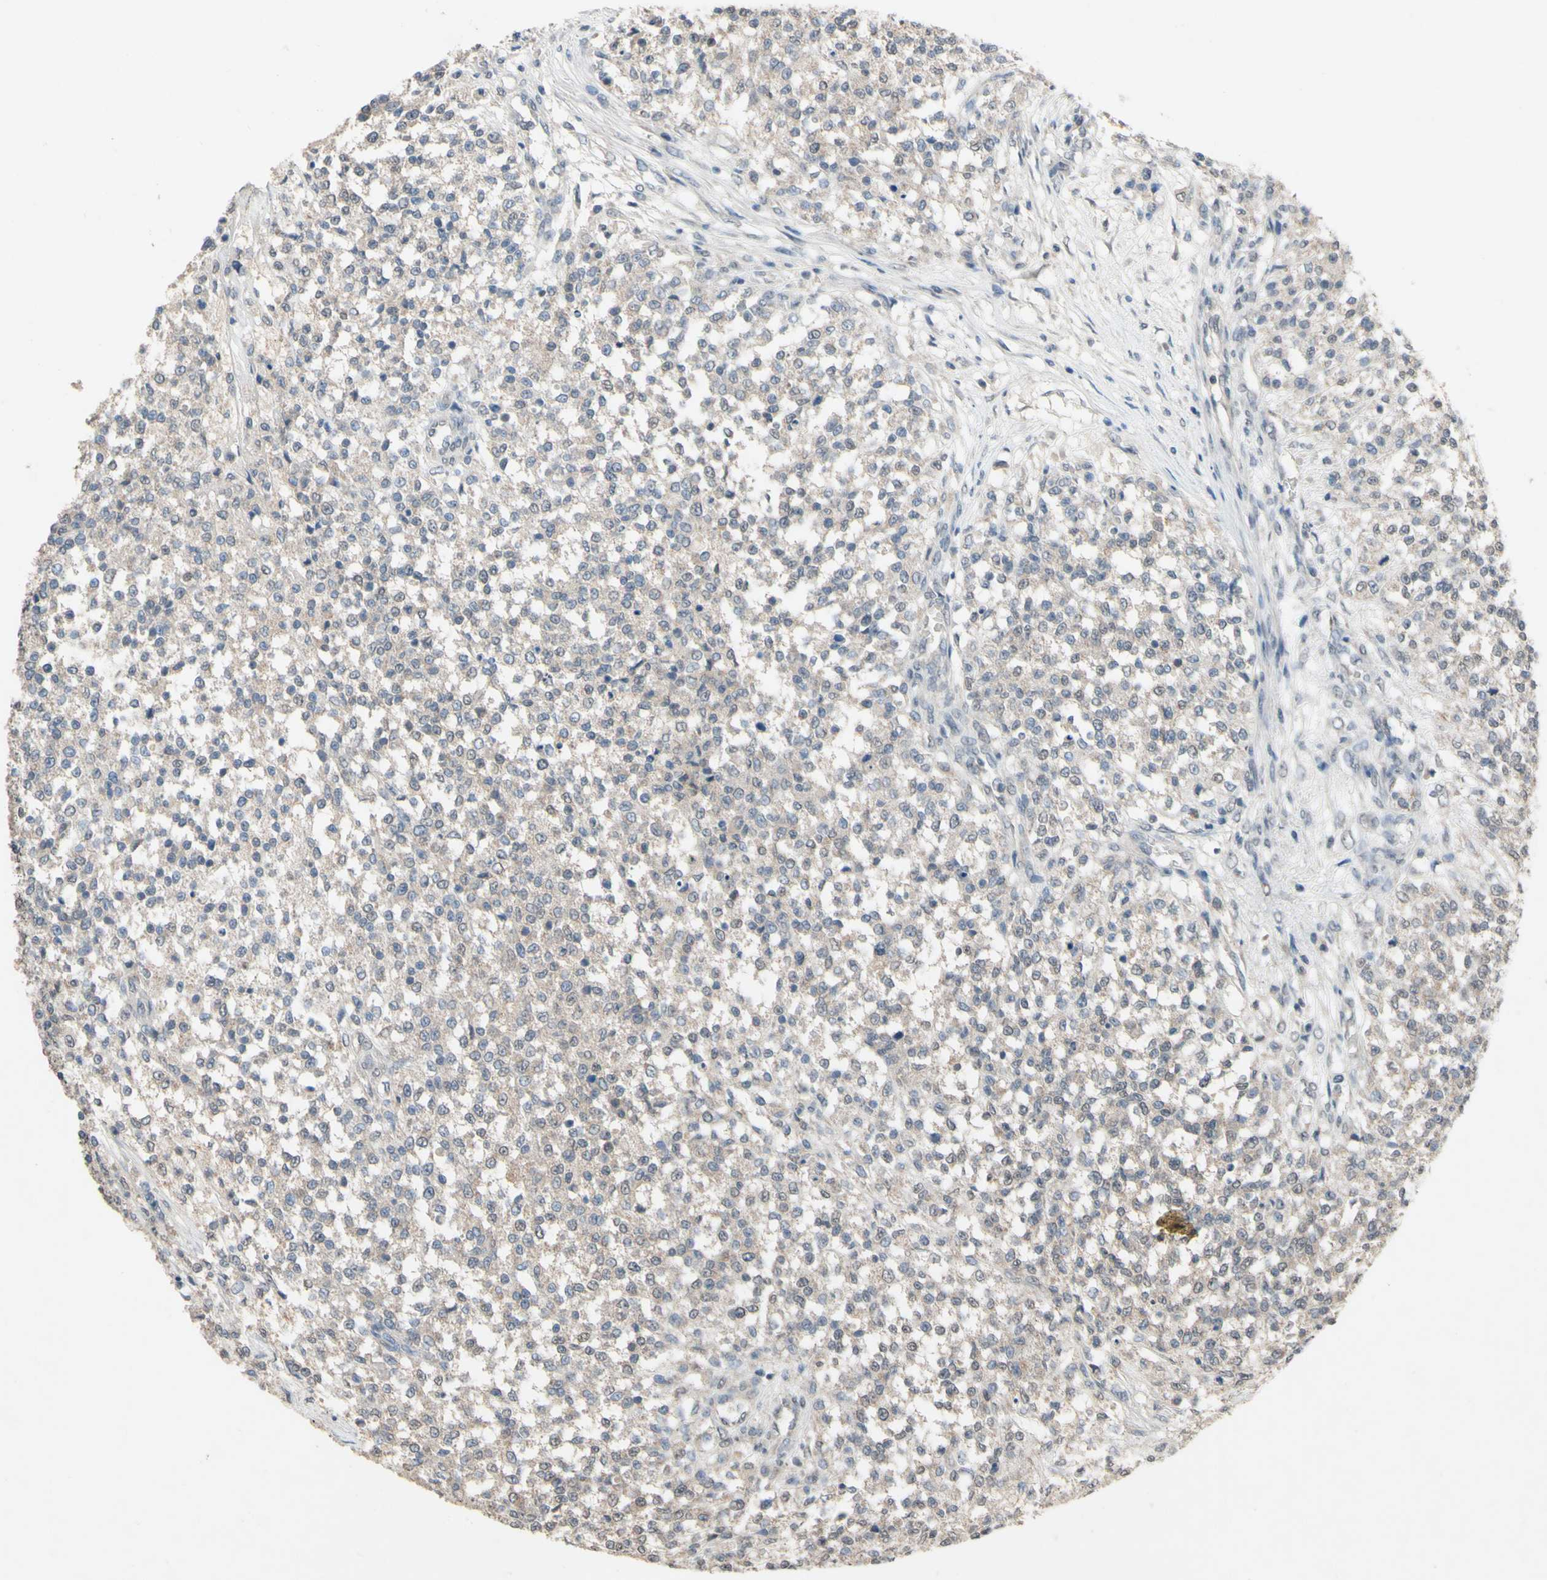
{"staining": {"intensity": "weak", "quantity": ">75%", "location": "cytoplasmic/membranous"}, "tissue": "testis cancer", "cell_type": "Tumor cells", "image_type": "cancer", "snomed": [{"axis": "morphology", "description": "Seminoma, NOS"}, {"axis": "topography", "description": "Testis"}], "caption": "Testis seminoma stained with DAB (3,3'-diaminobenzidine) IHC exhibits low levels of weak cytoplasmic/membranous expression in about >75% of tumor cells.", "gene": "CDCP1", "patient": {"sex": "male", "age": 59}}